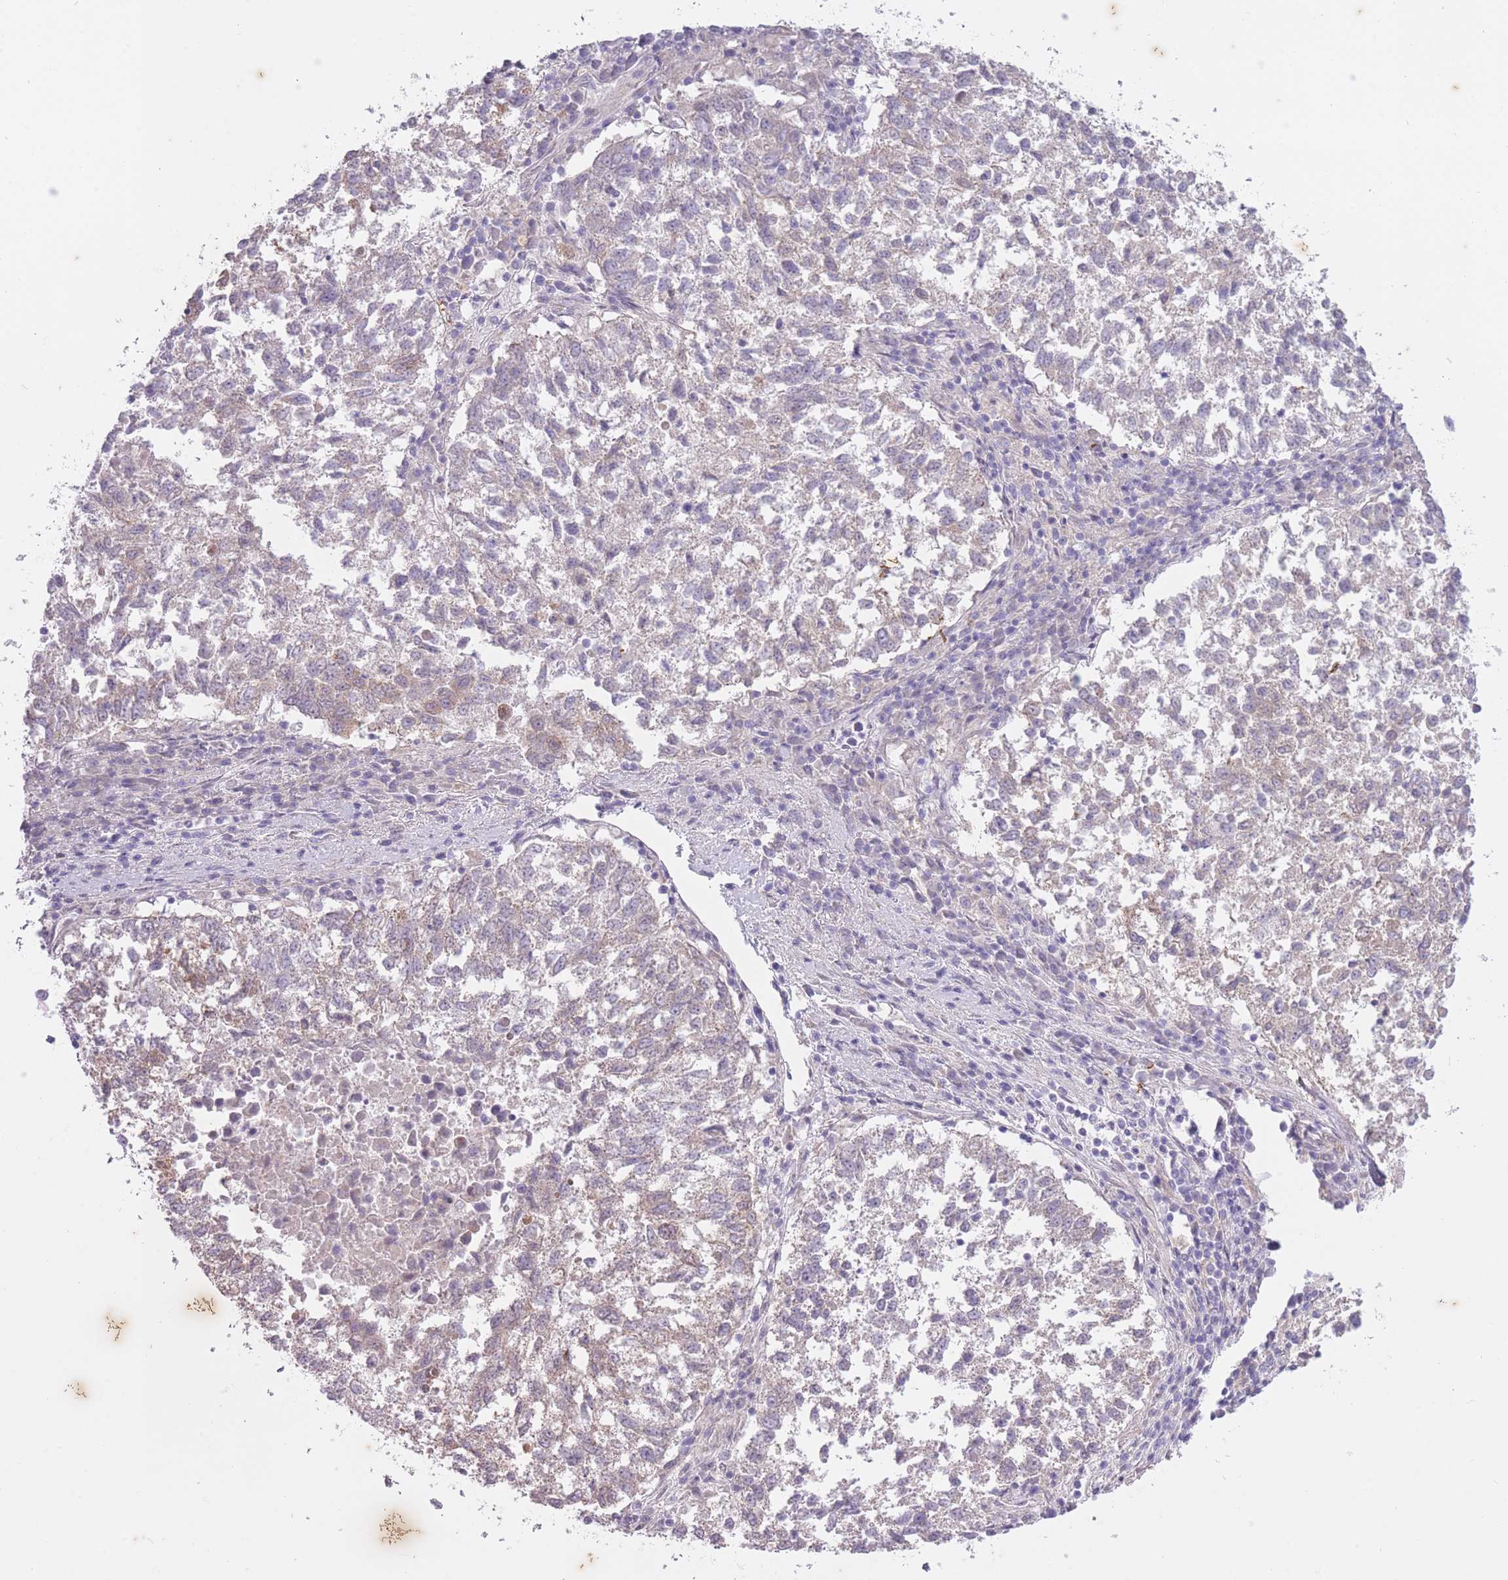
{"staining": {"intensity": "weak", "quantity": "<25%", "location": "cytoplasmic/membranous"}, "tissue": "lung cancer", "cell_type": "Tumor cells", "image_type": "cancer", "snomed": [{"axis": "morphology", "description": "Squamous cell carcinoma, NOS"}, {"axis": "topography", "description": "Lung"}], "caption": "This is an immunohistochemistry image of human lung cancer. There is no staining in tumor cells.", "gene": "ARPIN", "patient": {"sex": "male", "age": 73}}